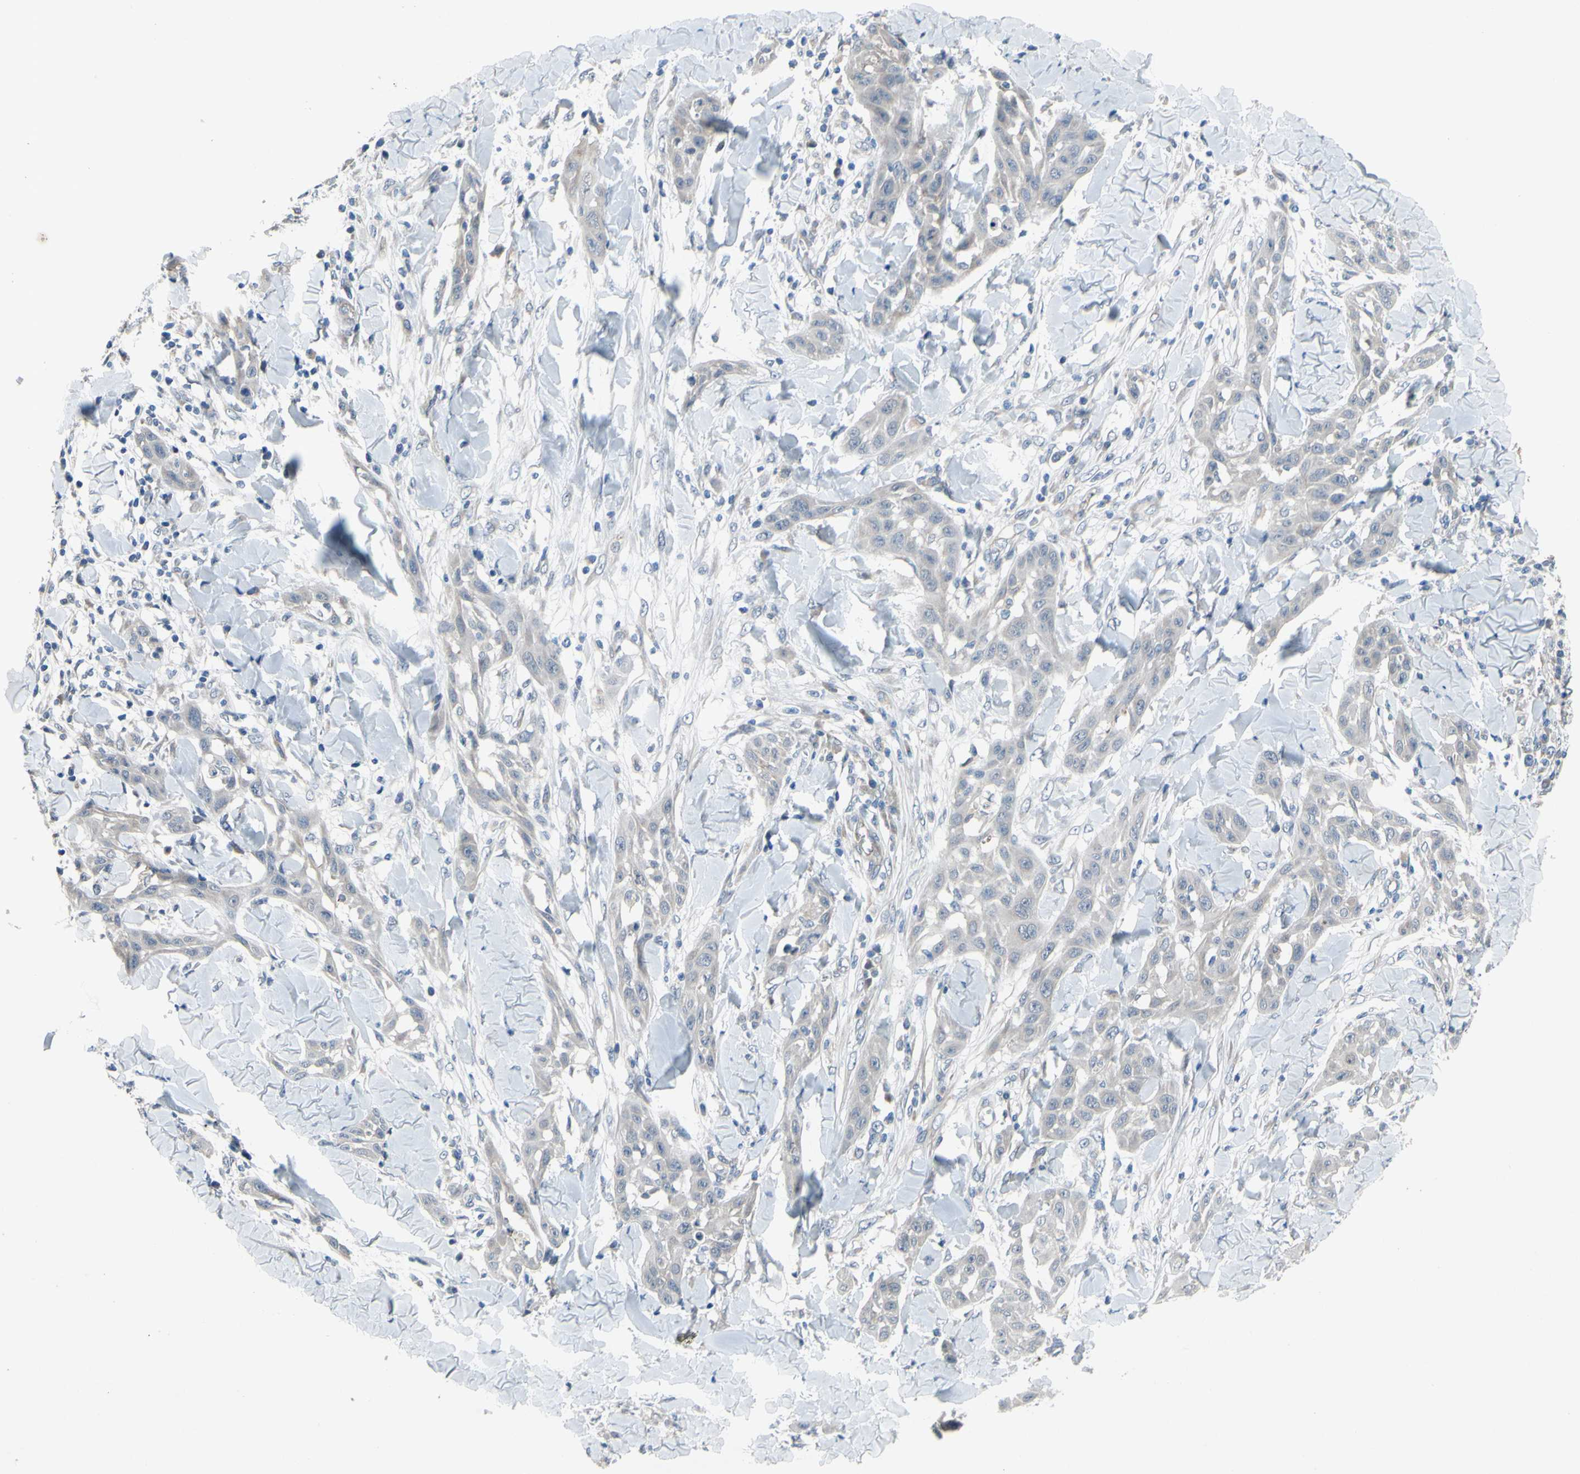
{"staining": {"intensity": "weak", "quantity": ">75%", "location": "cytoplasmic/membranous"}, "tissue": "skin cancer", "cell_type": "Tumor cells", "image_type": "cancer", "snomed": [{"axis": "morphology", "description": "Squamous cell carcinoma, NOS"}, {"axis": "topography", "description": "Skin"}], "caption": "About >75% of tumor cells in skin cancer show weak cytoplasmic/membranous protein positivity as visualized by brown immunohistochemical staining.", "gene": "GRAMD2B", "patient": {"sex": "male", "age": 24}}